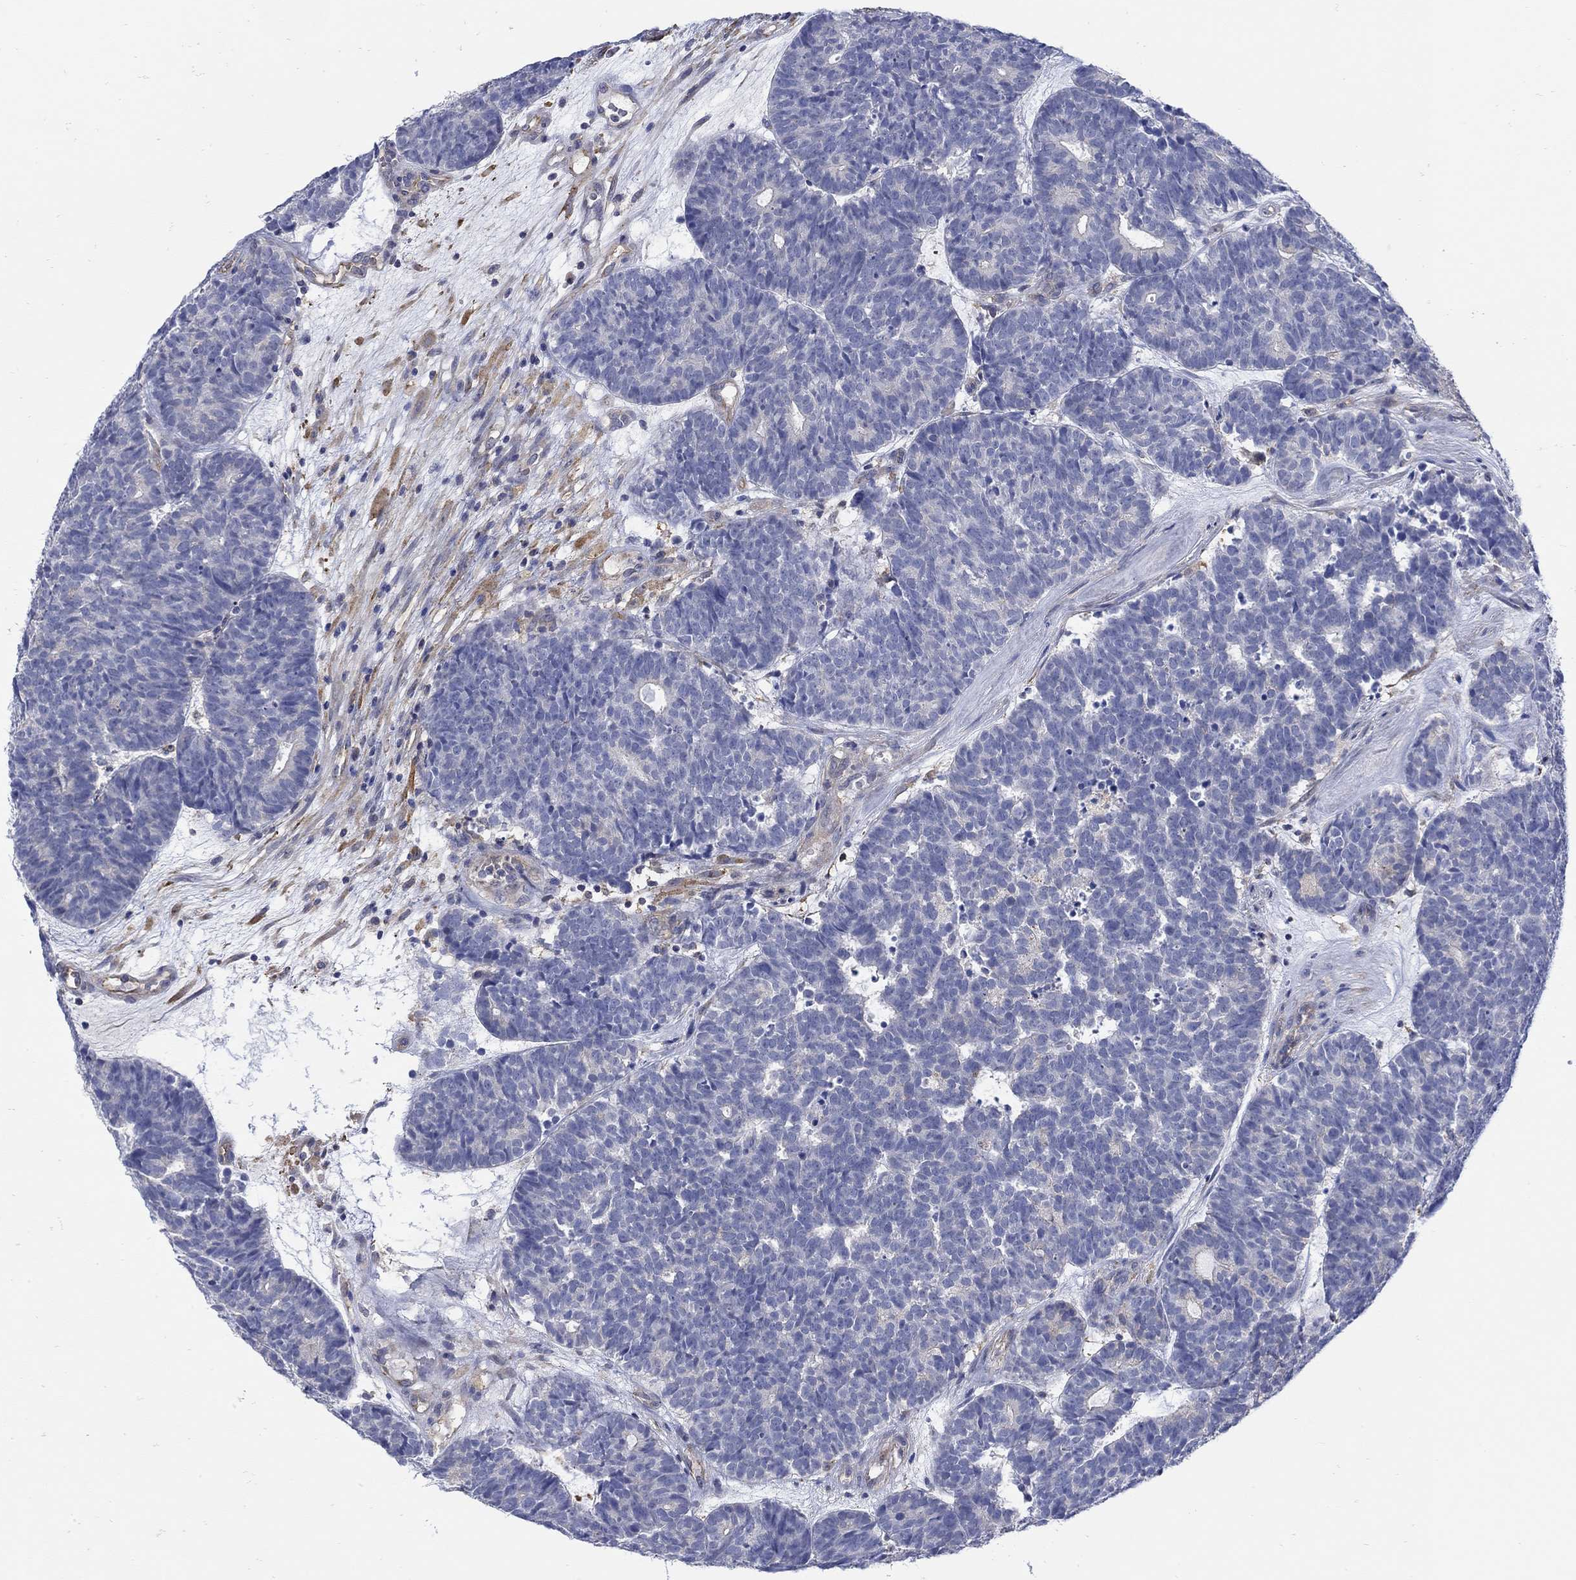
{"staining": {"intensity": "negative", "quantity": "none", "location": "none"}, "tissue": "head and neck cancer", "cell_type": "Tumor cells", "image_type": "cancer", "snomed": [{"axis": "morphology", "description": "Adenocarcinoma, NOS"}, {"axis": "topography", "description": "Head-Neck"}], "caption": "Immunohistochemical staining of adenocarcinoma (head and neck) exhibits no significant positivity in tumor cells.", "gene": "TEKT3", "patient": {"sex": "female", "age": 81}}